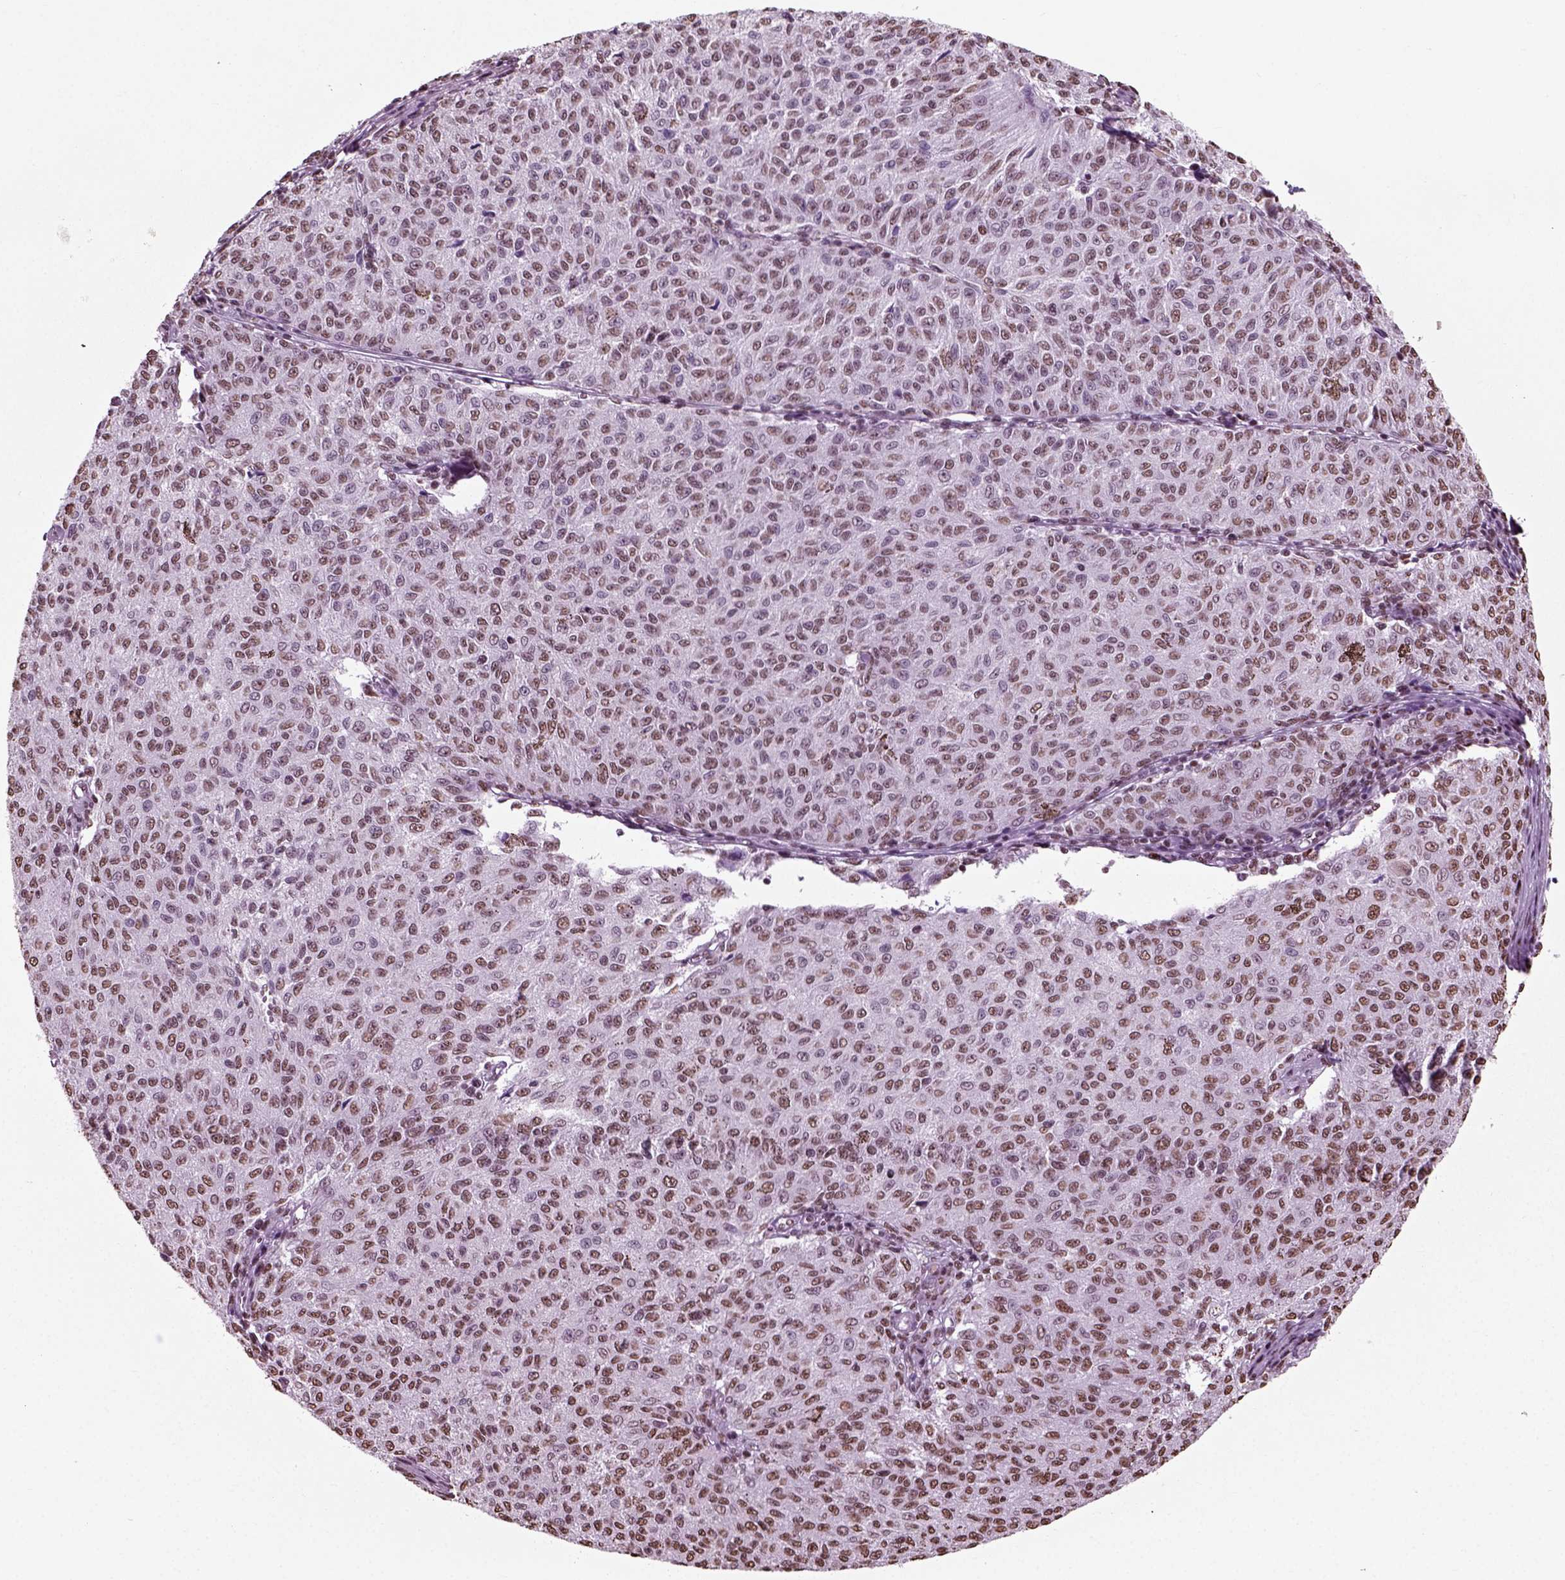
{"staining": {"intensity": "moderate", "quantity": "25%-75%", "location": "nuclear"}, "tissue": "melanoma", "cell_type": "Tumor cells", "image_type": "cancer", "snomed": [{"axis": "morphology", "description": "Malignant melanoma, NOS"}, {"axis": "topography", "description": "Skin"}], "caption": "Immunohistochemistry (DAB (3,3'-diaminobenzidine)) staining of melanoma demonstrates moderate nuclear protein staining in about 25%-75% of tumor cells.", "gene": "POLR1H", "patient": {"sex": "female", "age": 72}}